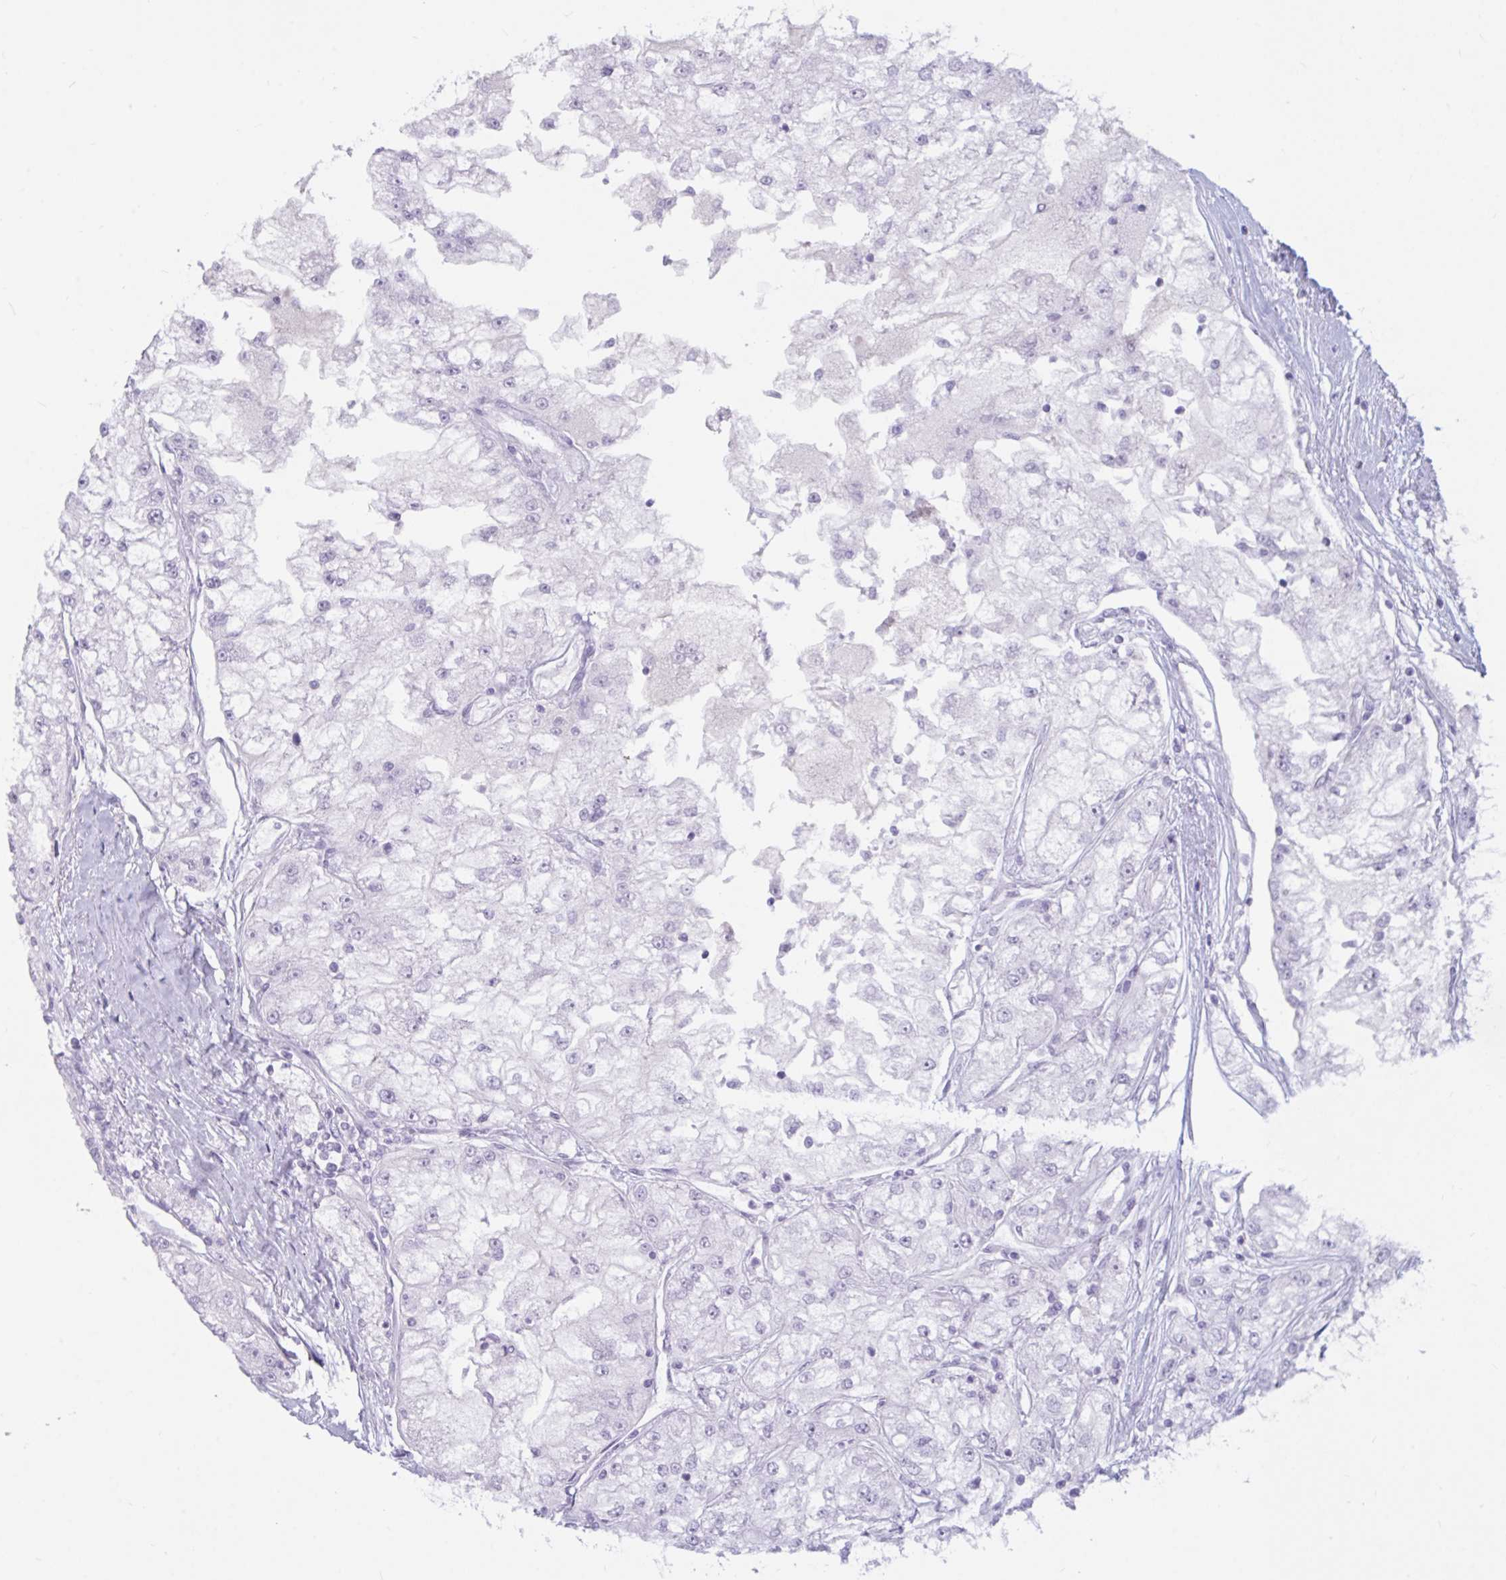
{"staining": {"intensity": "negative", "quantity": "none", "location": "none"}, "tissue": "renal cancer", "cell_type": "Tumor cells", "image_type": "cancer", "snomed": [{"axis": "morphology", "description": "Adenocarcinoma, NOS"}, {"axis": "topography", "description": "Kidney"}], "caption": "Immunohistochemistry photomicrograph of human renal cancer stained for a protein (brown), which exhibits no positivity in tumor cells.", "gene": "BBS10", "patient": {"sex": "female", "age": 72}}